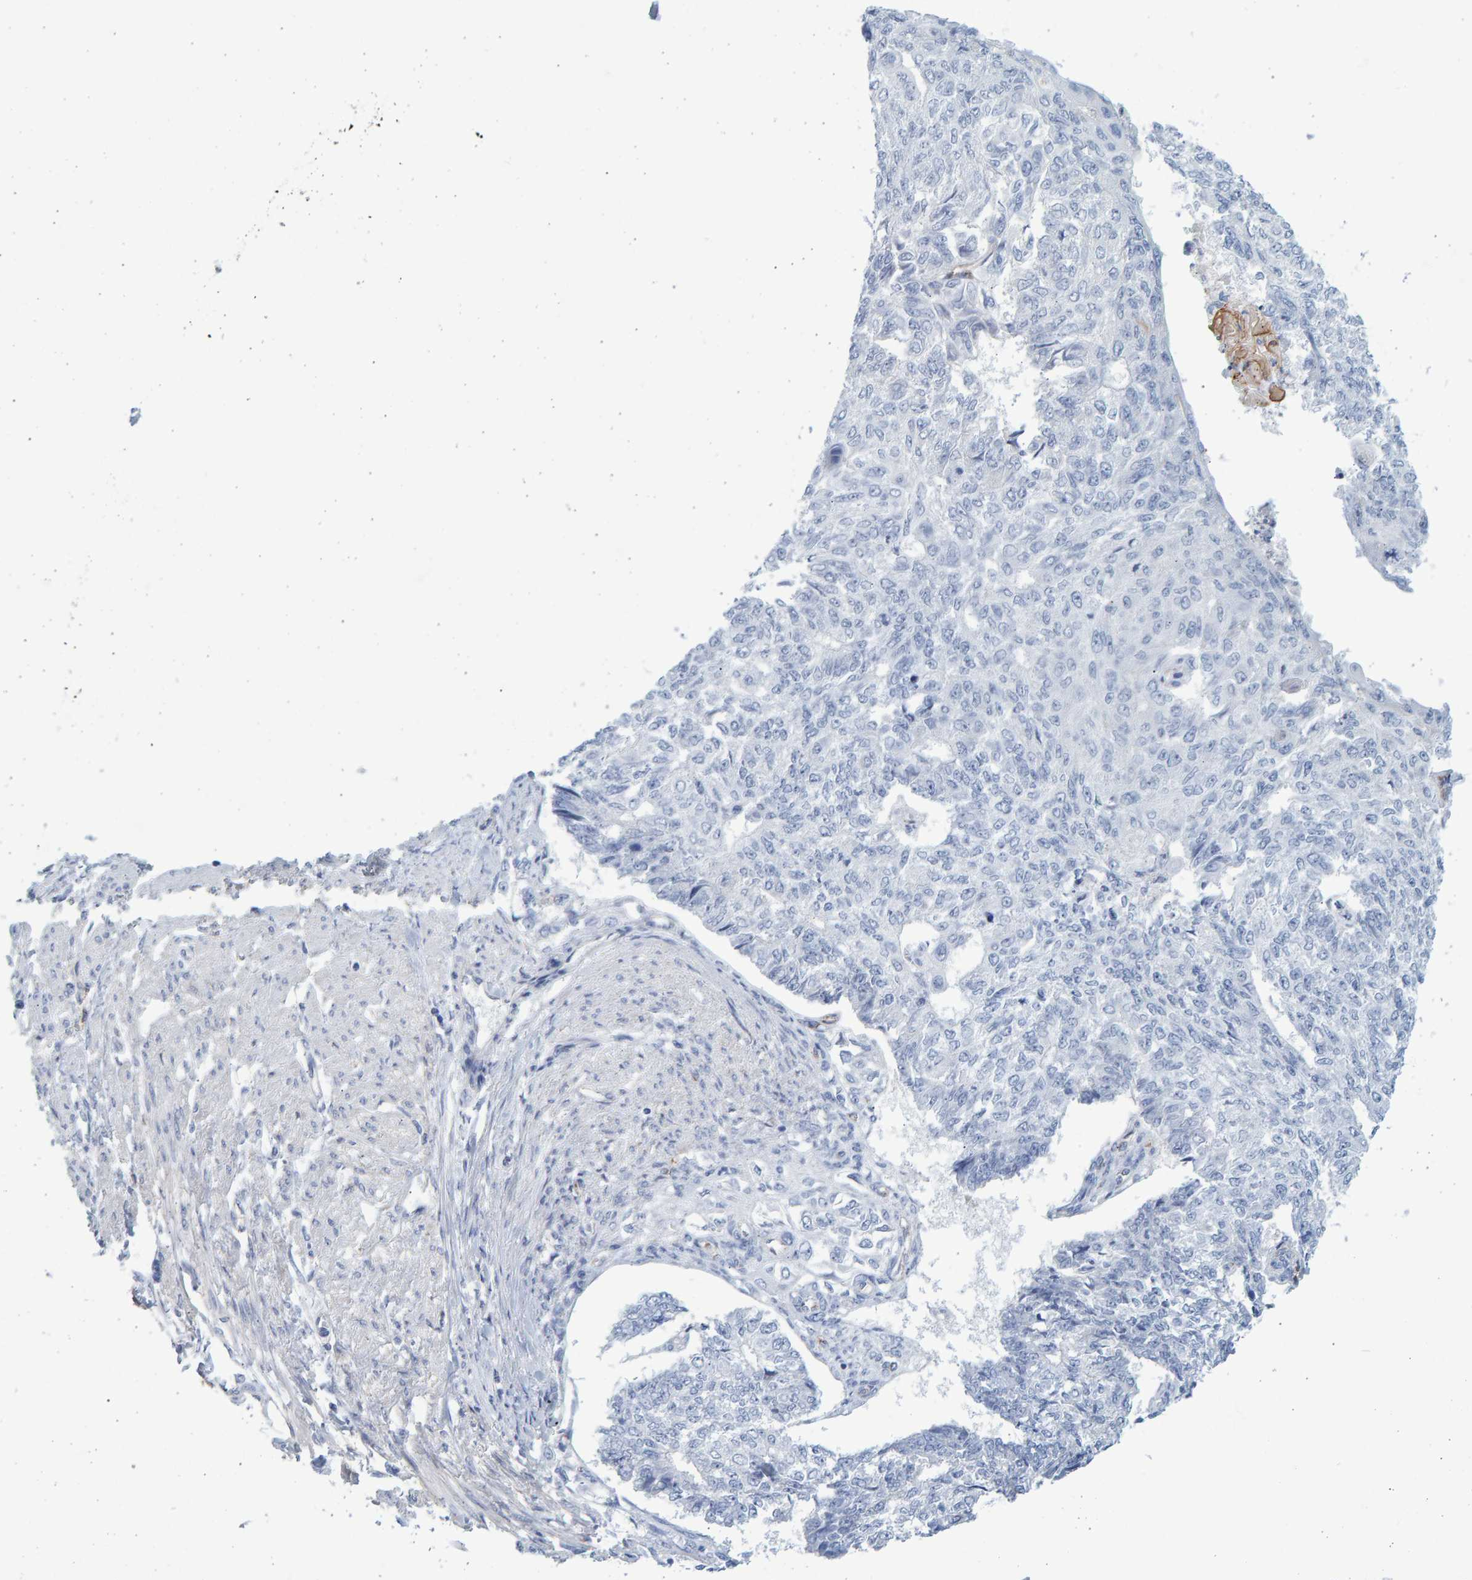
{"staining": {"intensity": "negative", "quantity": "none", "location": "none"}, "tissue": "endometrial cancer", "cell_type": "Tumor cells", "image_type": "cancer", "snomed": [{"axis": "morphology", "description": "Adenocarcinoma, NOS"}, {"axis": "topography", "description": "Endometrium"}], "caption": "This is an IHC micrograph of endometrial cancer (adenocarcinoma). There is no expression in tumor cells.", "gene": "SLC34A3", "patient": {"sex": "female", "age": 32}}